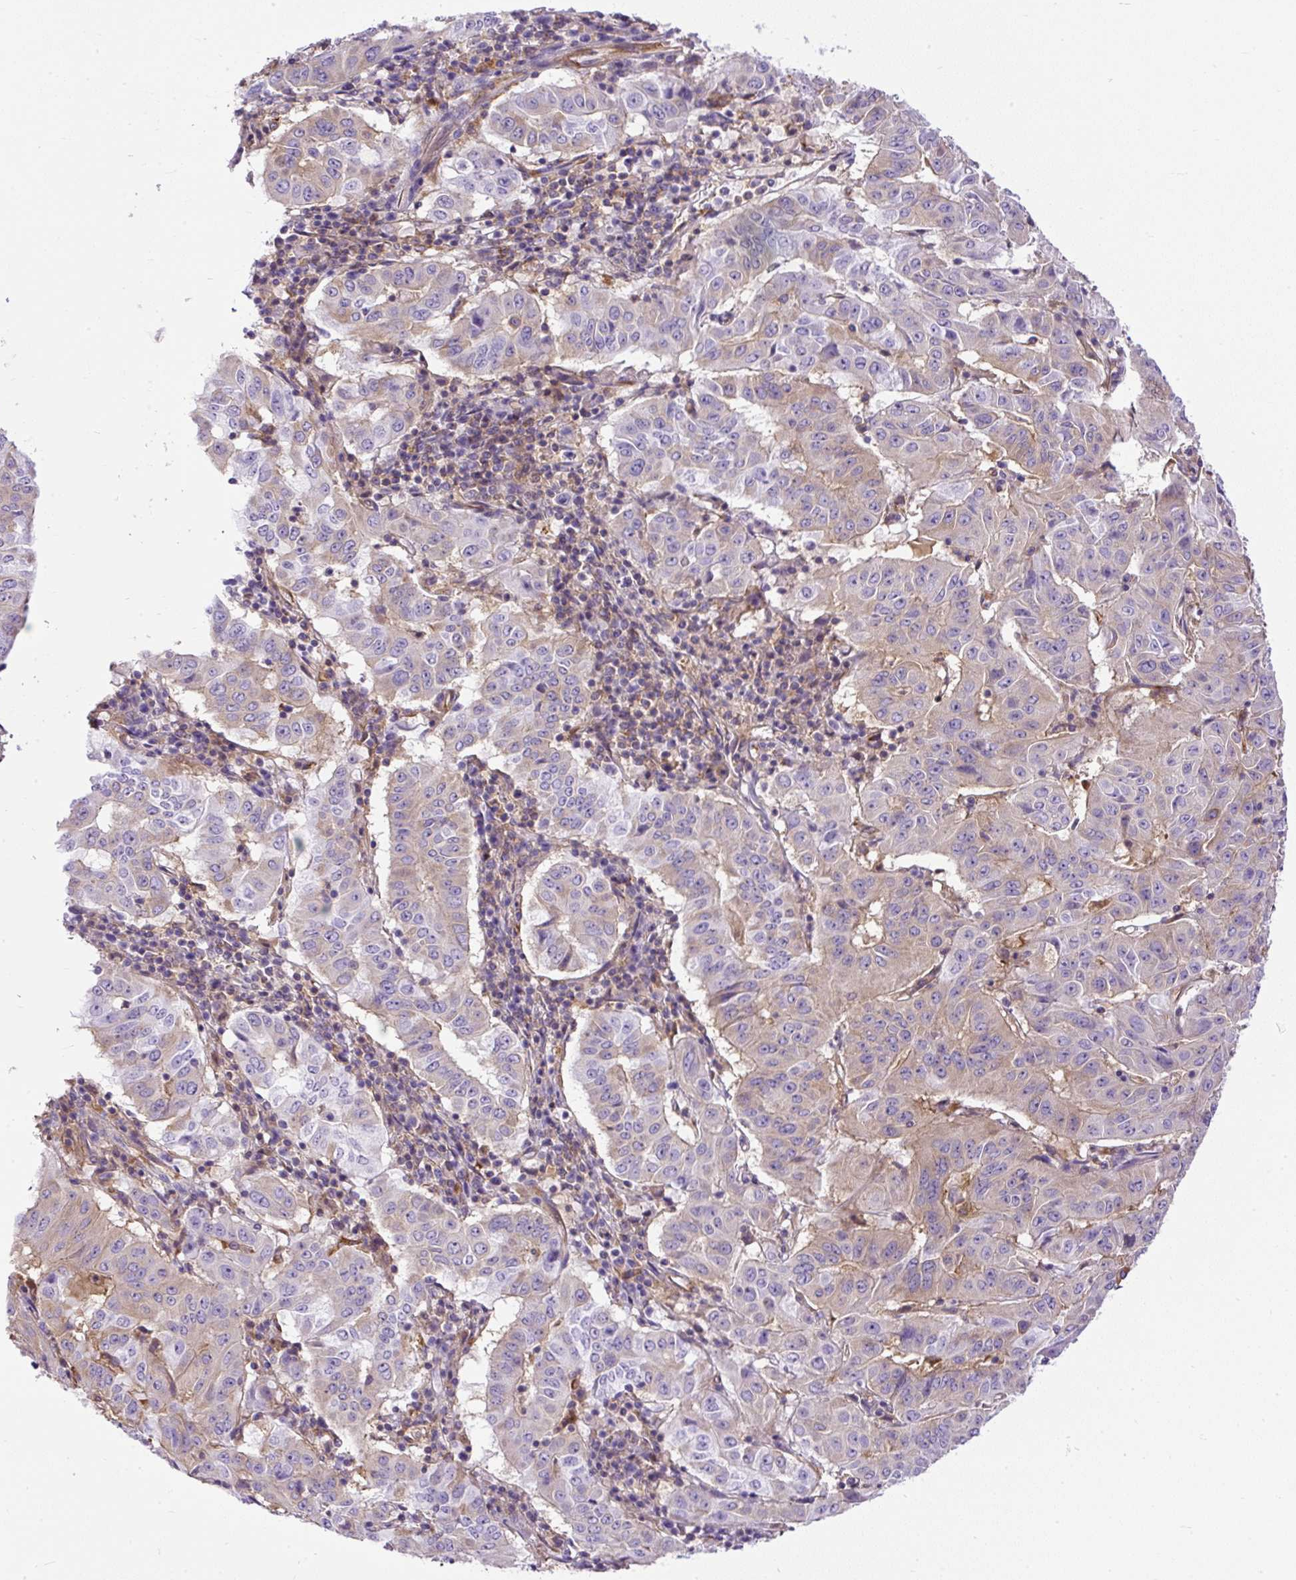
{"staining": {"intensity": "weak", "quantity": "<25%", "location": "cytoplasmic/membranous"}, "tissue": "pancreatic cancer", "cell_type": "Tumor cells", "image_type": "cancer", "snomed": [{"axis": "morphology", "description": "Adenocarcinoma, NOS"}, {"axis": "topography", "description": "Pancreas"}], "caption": "IHC photomicrograph of pancreatic adenocarcinoma stained for a protein (brown), which exhibits no staining in tumor cells.", "gene": "MAP1S", "patient": {"sex": "male", "age": 63}}